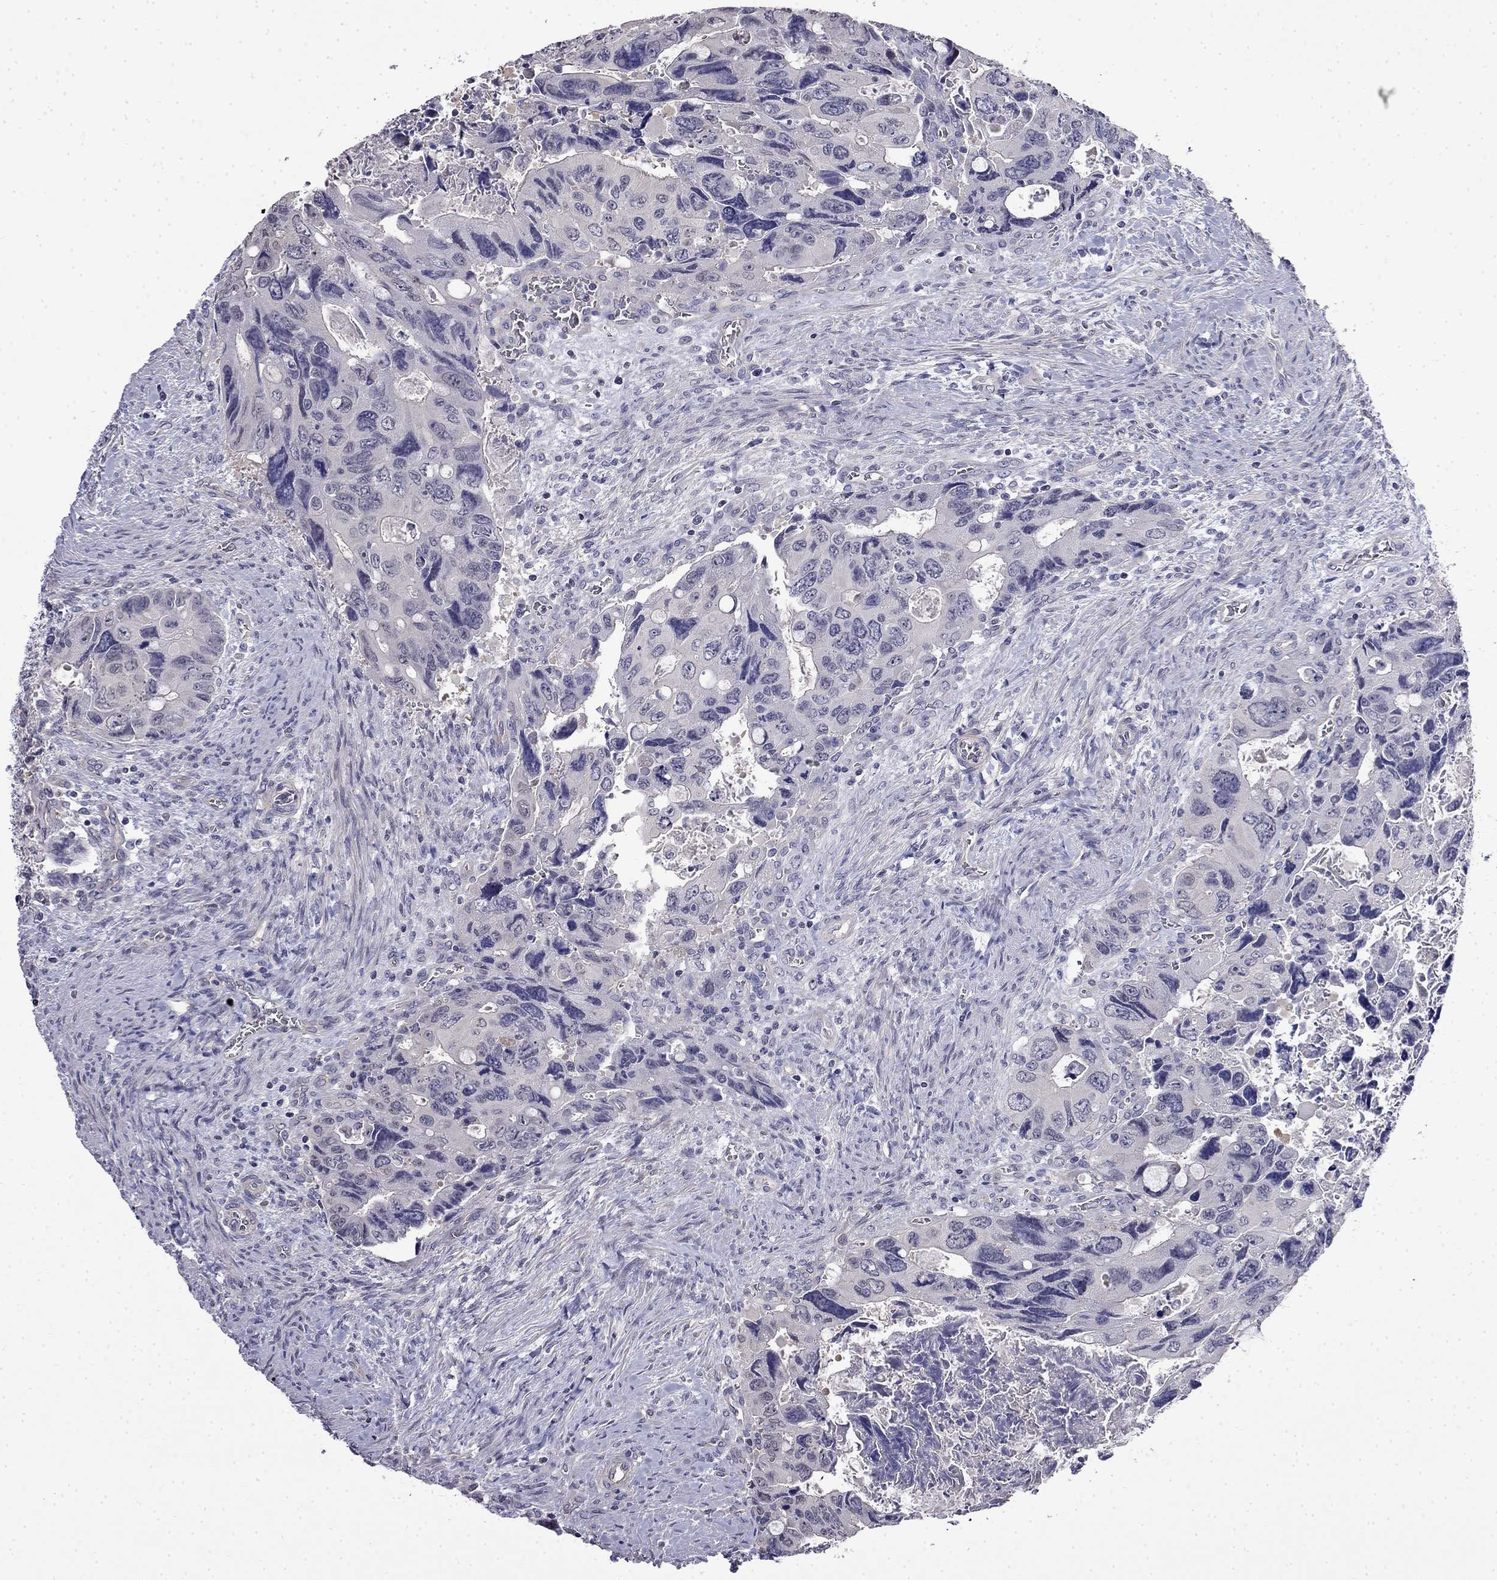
{"staining": {"intensity": "negative", "quantity": "none", "location": "none"}, "tissue": "colorectal cancer", "cell_type": "Tumor cells", "image_type": "cancer", "snomed": [{"axis": "morphology", "description": "Adenocarcinoma, NOS"}, {"axis": "topography", "description": "Rectum"}], "caption": "This image is of colorectal cancer stained with IHC to label a protein in brown with the nuclei are counter-stained blue. There is no positivity in tumor cells.", "gene": "GUCA1B", "patient": {"sex": "male", "age": 62}}